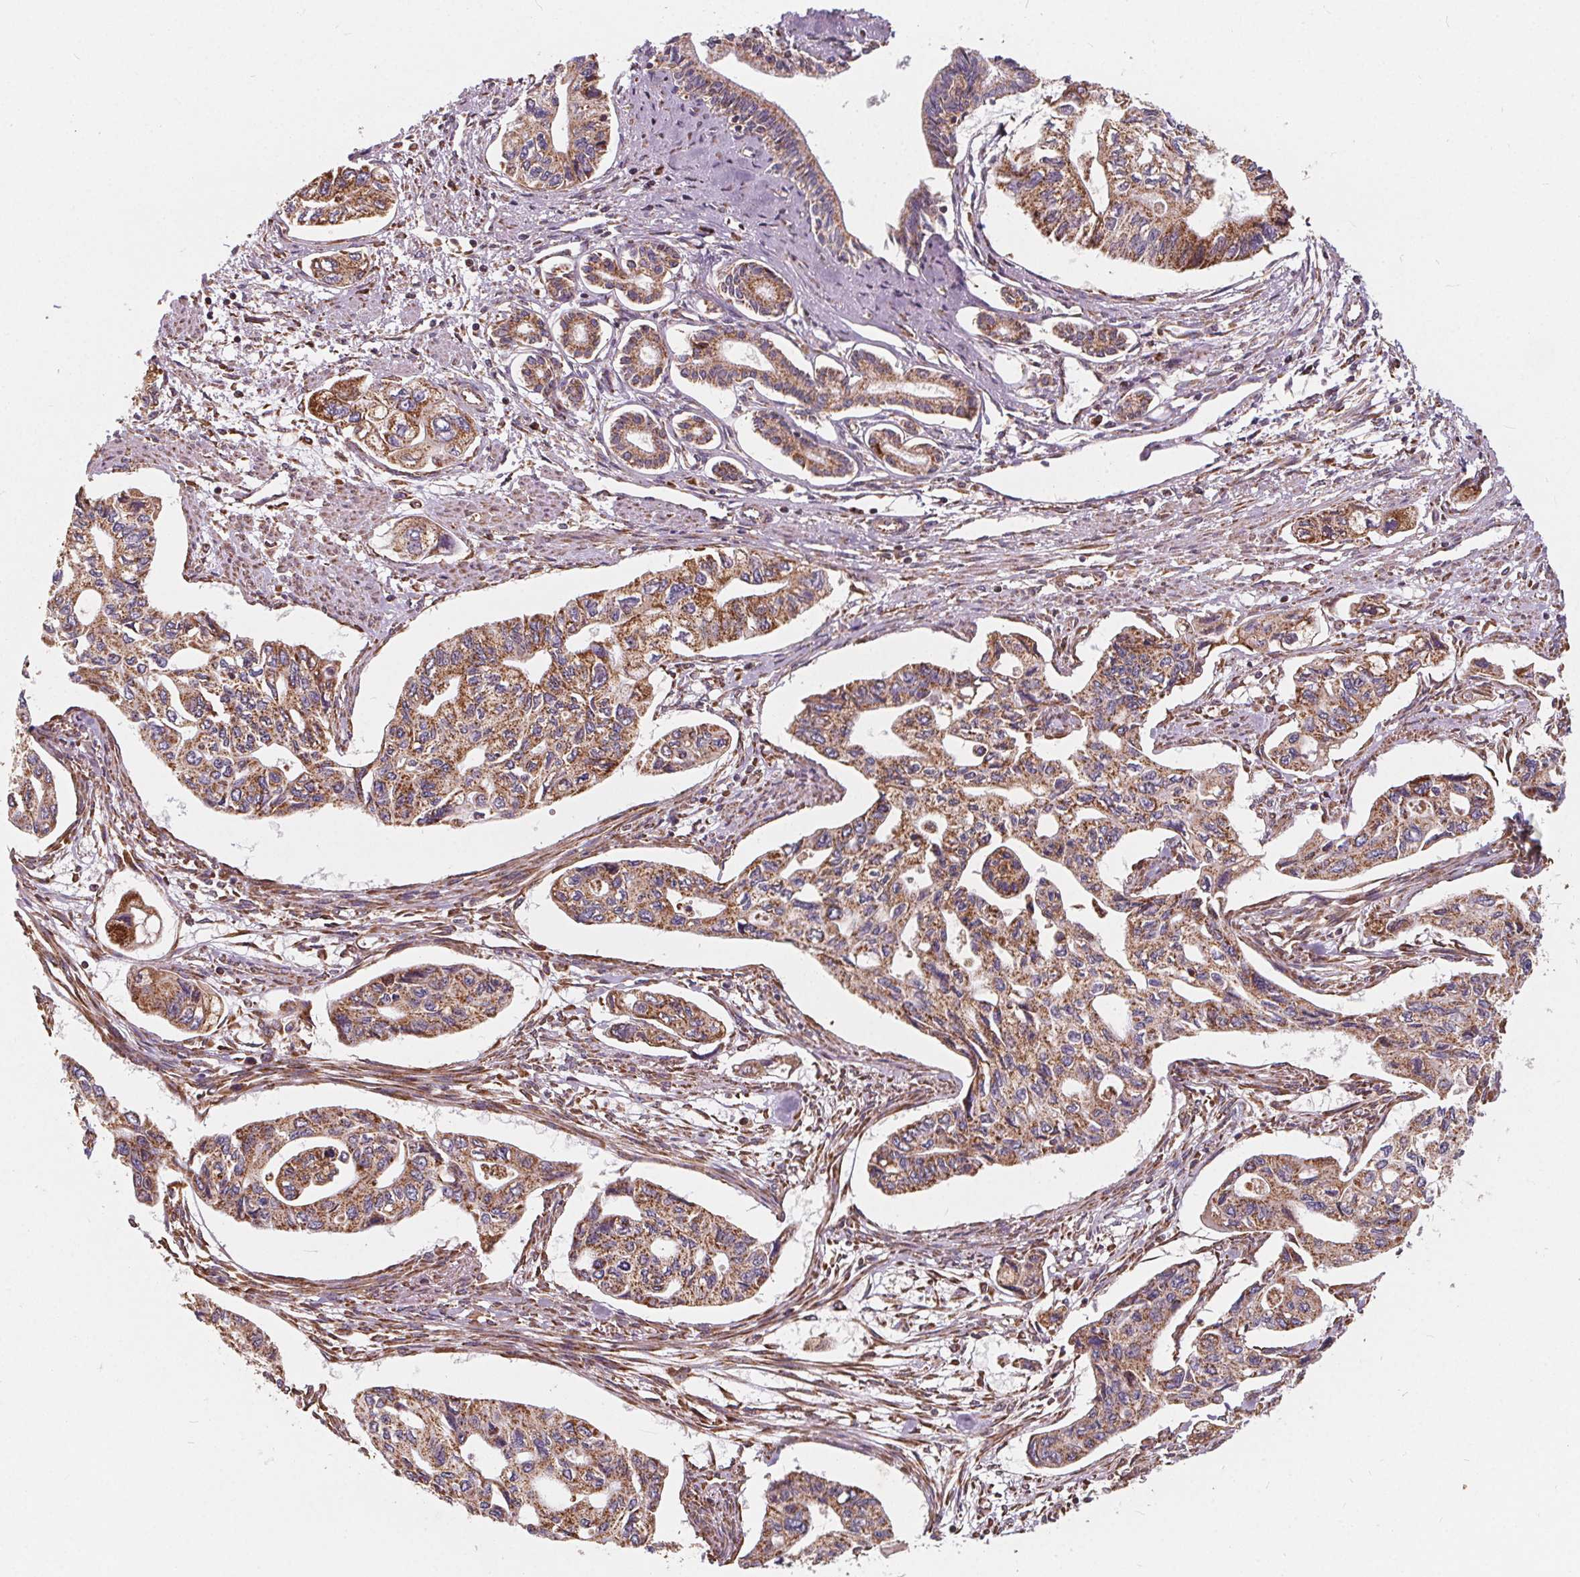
{"staining": {"intensity": "moderate", "quantity": ">75%", "location": "cytoplasmic/membranous"}, "tissue": "pancreatic cancer", "cell_type": "Tumor cells", "image_type": "cancer", "snomed": [{"axis": "morphology", "description": "Adenocarcinoma, NOS"}, {"axis": "topography", "description": "Pancreas"}], "caption": "Moderate cytoplasmic/membranous protein expression is present in about >75% of tumor cells in adenocarcinoma (pancreatic). Ihc stains the protein of interest in brown and the nuclei are stained blue.", "gene": "PLSCR3", "patient": {"sex": "female", "age": 76}}